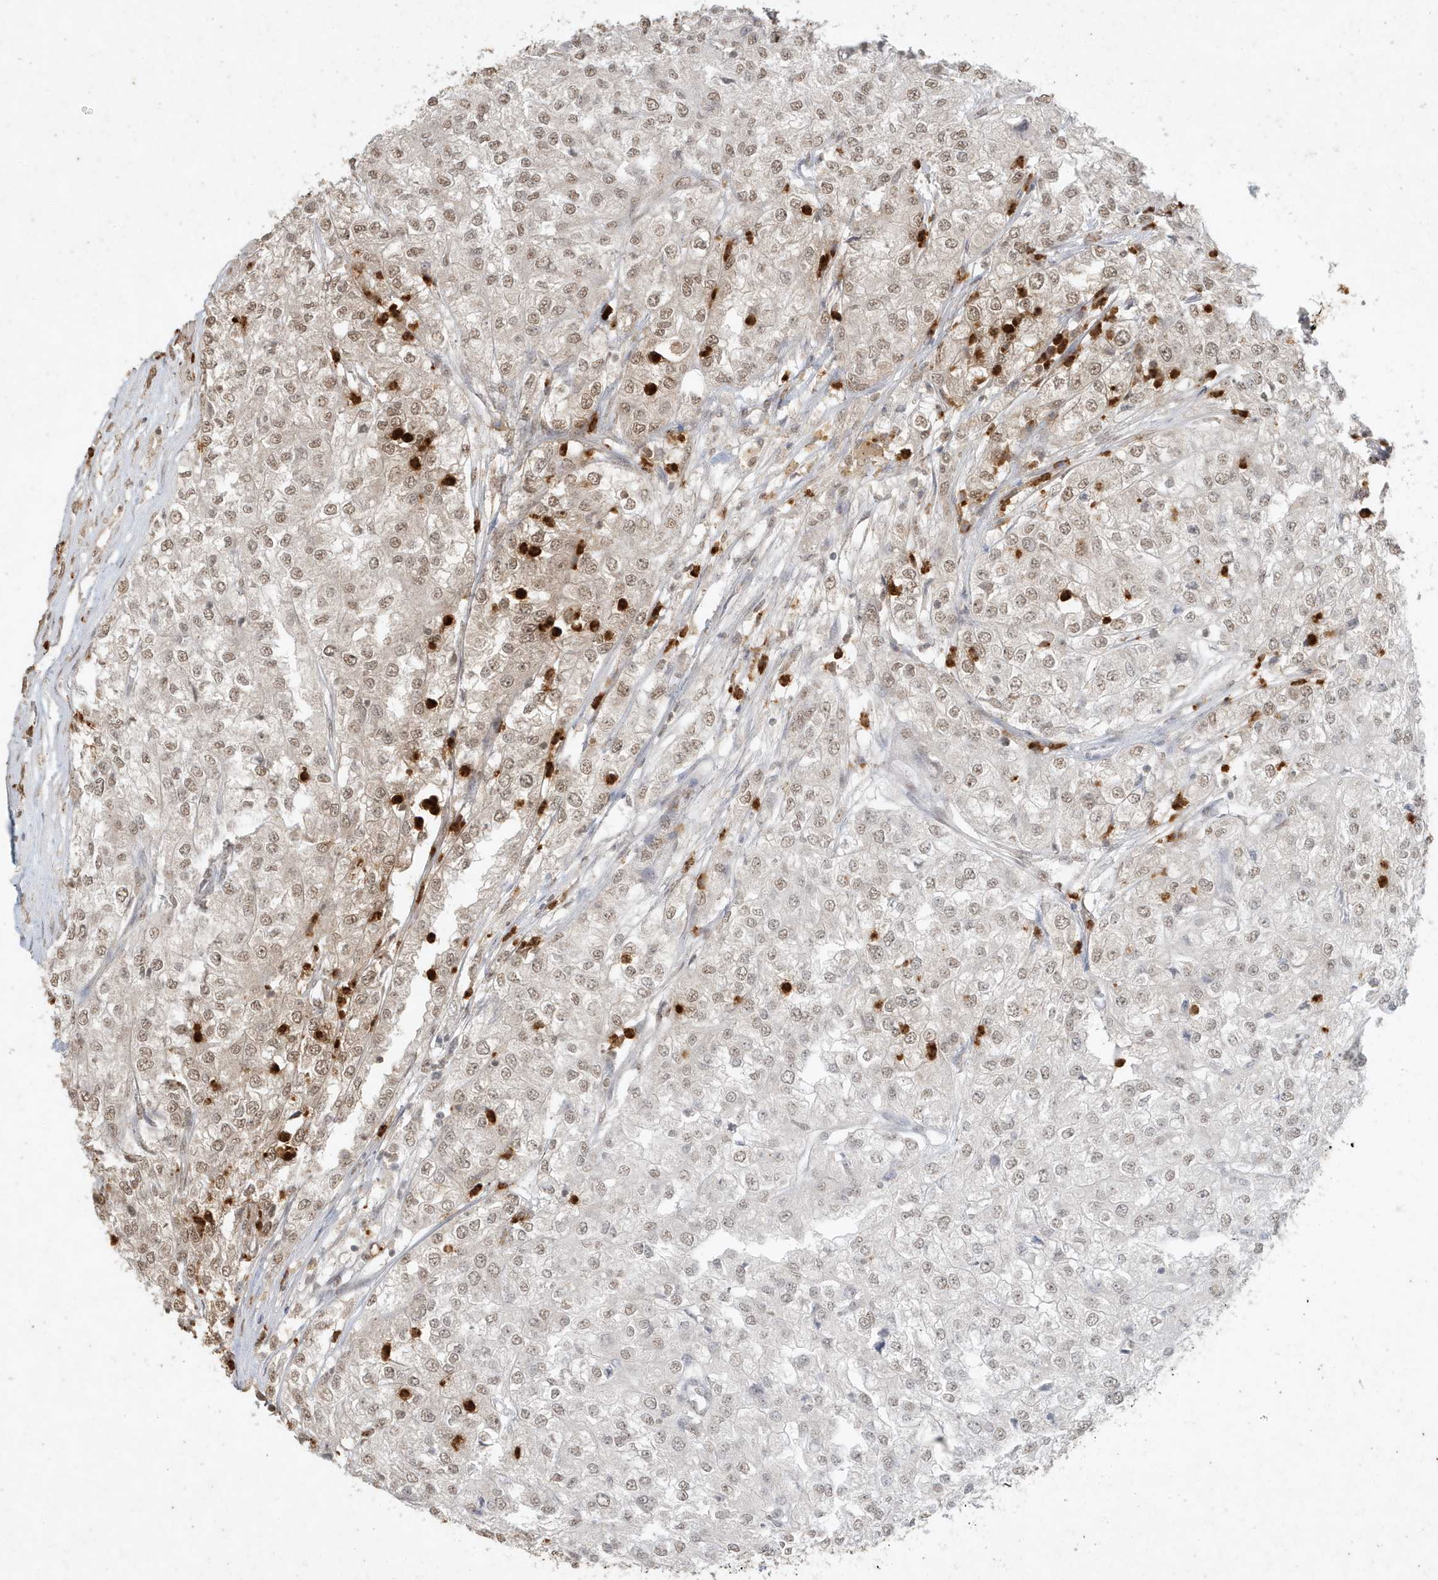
{"staining": {"intensity": "weak", "quantity": "25%-75%", "location": "nuclear"}, "tissue": "renal cancer", "cell_type": "Tumor cells", "image_type": "cancer", "snomed": [{"axis": "morphology", "description": "Adenocarcinoma, NOS"}, {"axis": "topography", "description": "Kidney"}], "caption": "Renal cancer (adenocarcinoma) was stained to show a protein in brown. There is low levels of weak nuclear positivity in approximately 25%-75% of tumor cells.", "gene": "DEFA1", "patient": {"sex": "female", "age": 54}}